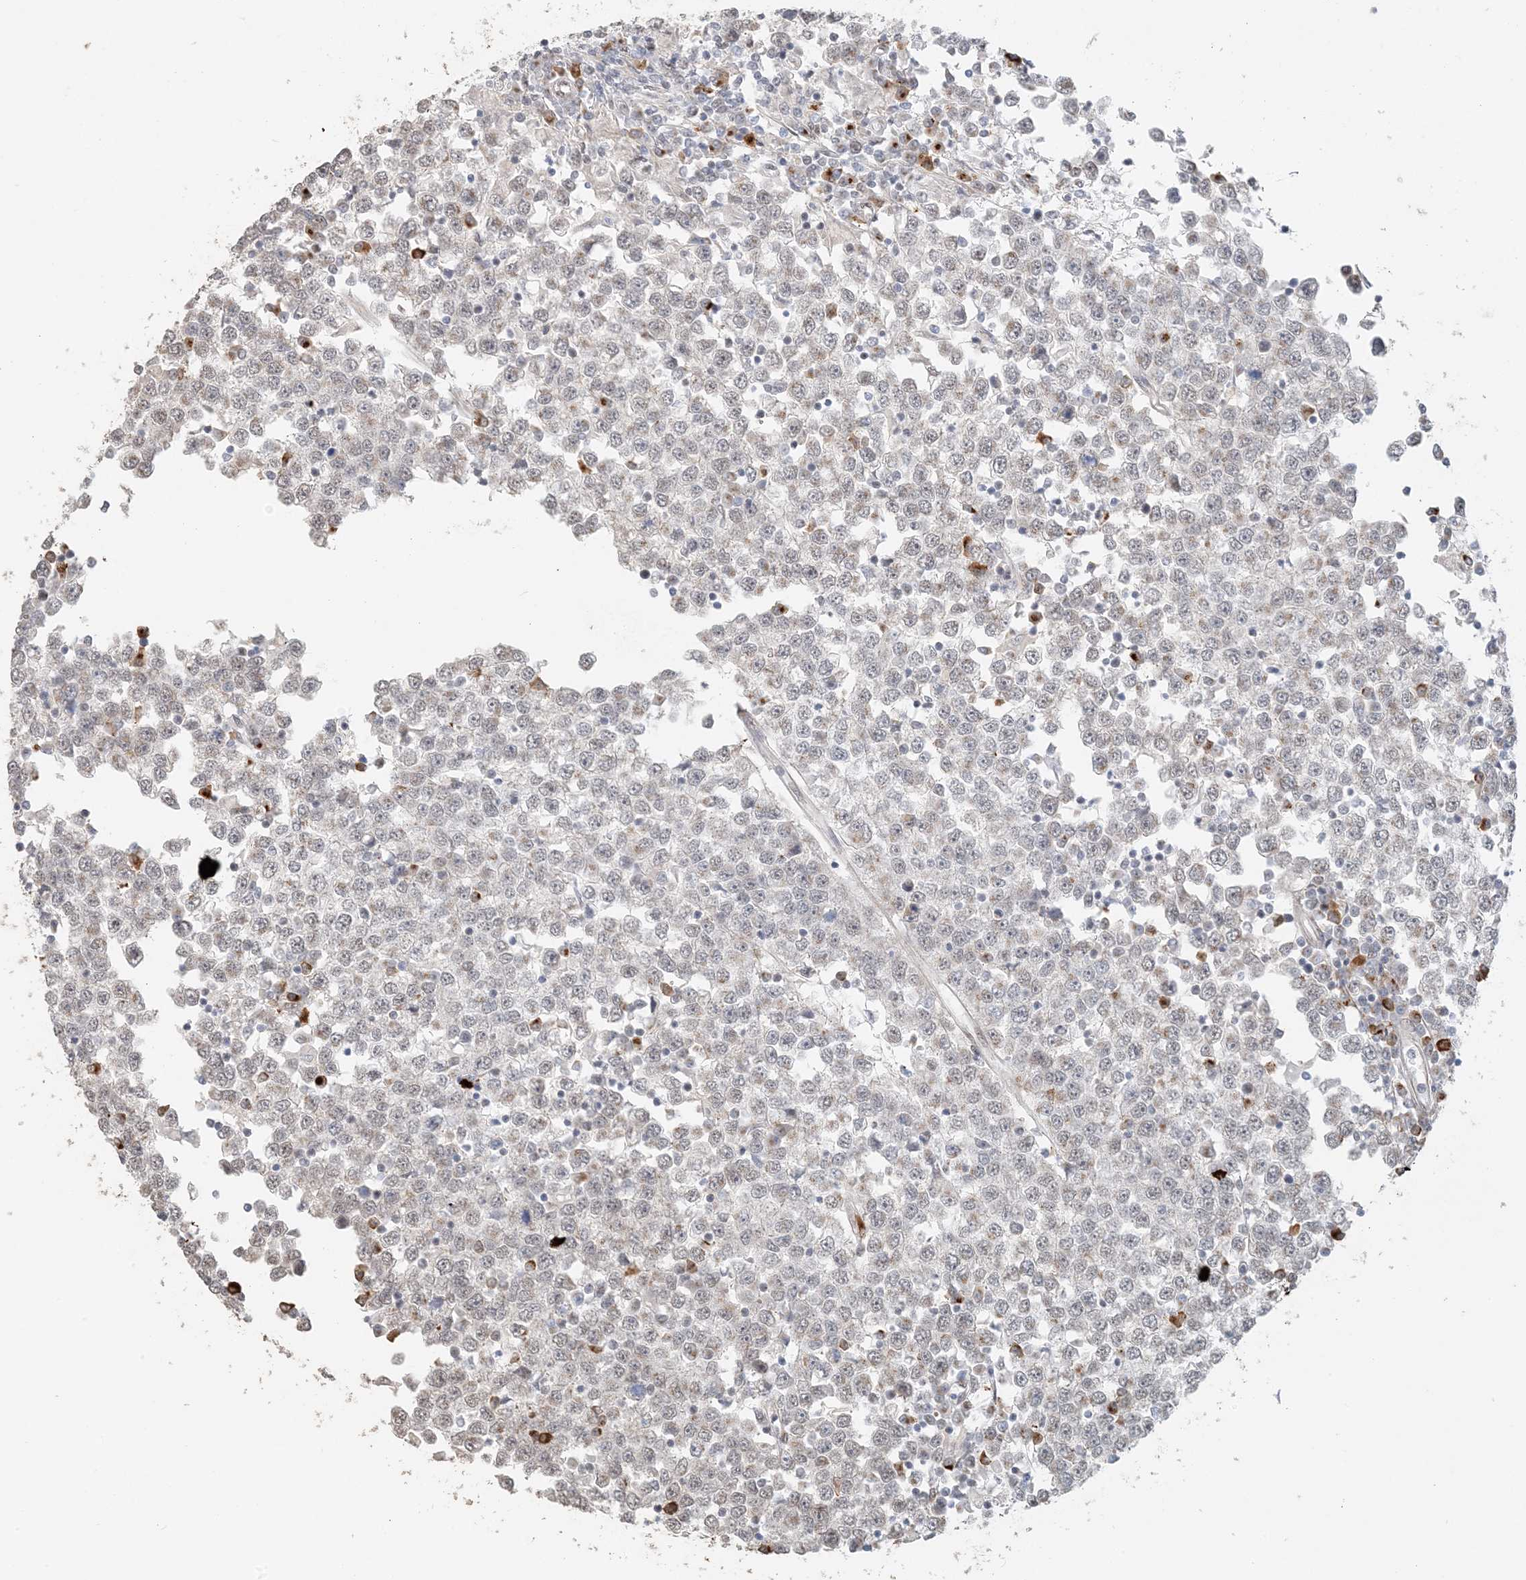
{"staining": {"intensity": "negative", "quantity": "none", "location": "none"}, "tissue": "testis cancer", "cell_type": "Tumor cells", "image_type": "cancer", "snomed": [{"axis": "morphology", "description": "Seminoma, NOS"}, {"axis": "topography", "description": "Testis"}], "caption": "This is an immunohistochemistry photomicrograph of testis seminoma. There is no staining in tumor cells.", "gene": "ZCCHC4", "patient": {"sex": "male", "age": 65}}